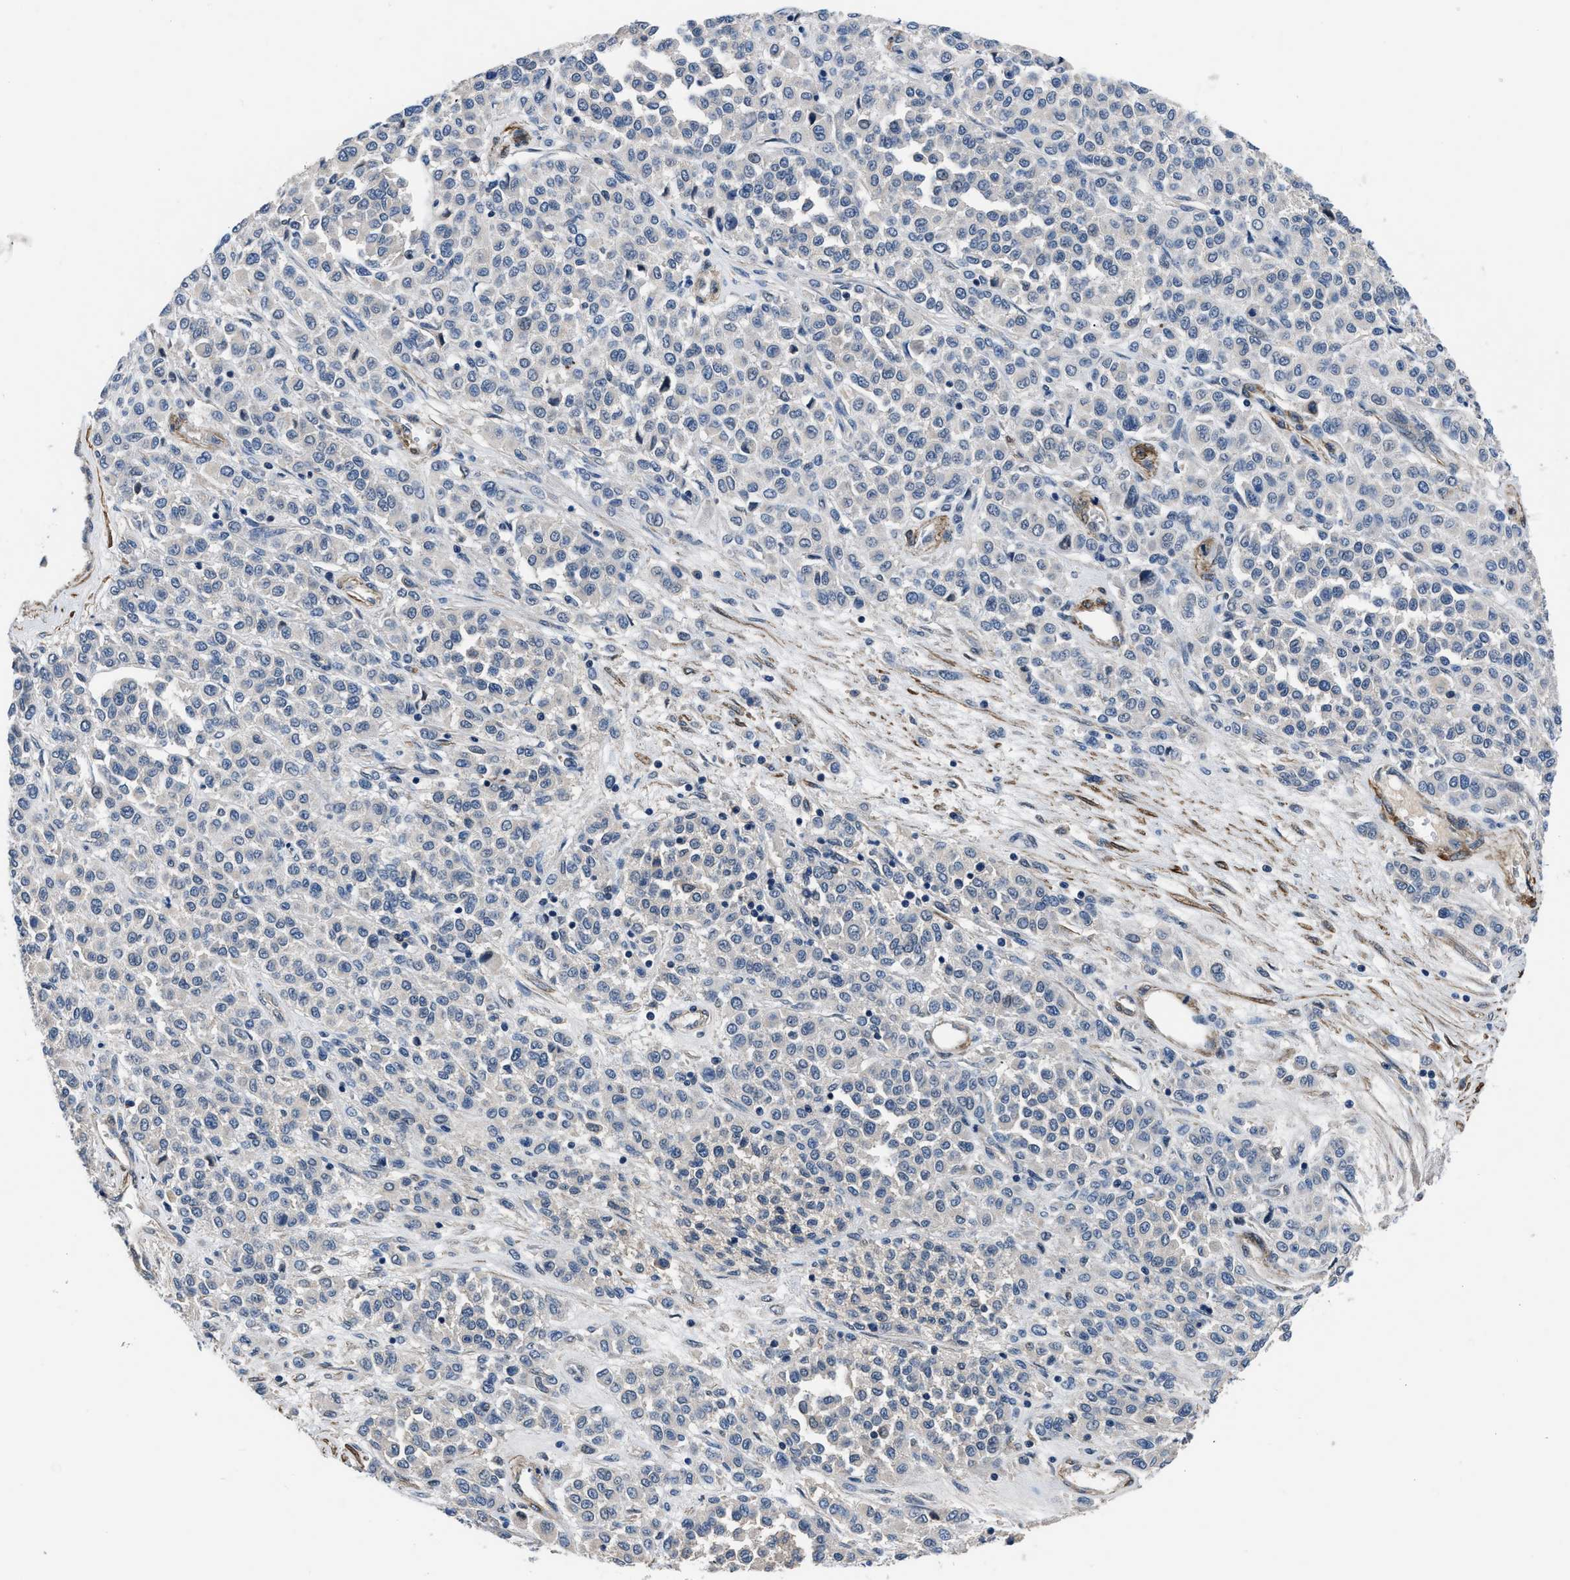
{"staining": {"intensity": "negative", "quantity": "none", "location": "none"}, "tissue": "melanoma", "cell_type": "Tumor cells", "image_type": "cancer", "snomed": [{"axis": "morphology", "description": "Malignant melanoma, Metastatic site"}, {"axis": "topography", "description": "Pancreas"}], "caption": "Protein analysis of malignant melanoma (metastatic site) demonstrates no significant positivity in tumor cells.", "gene": "LANCL2", "patient": {"sex": "female", "age": 30}}